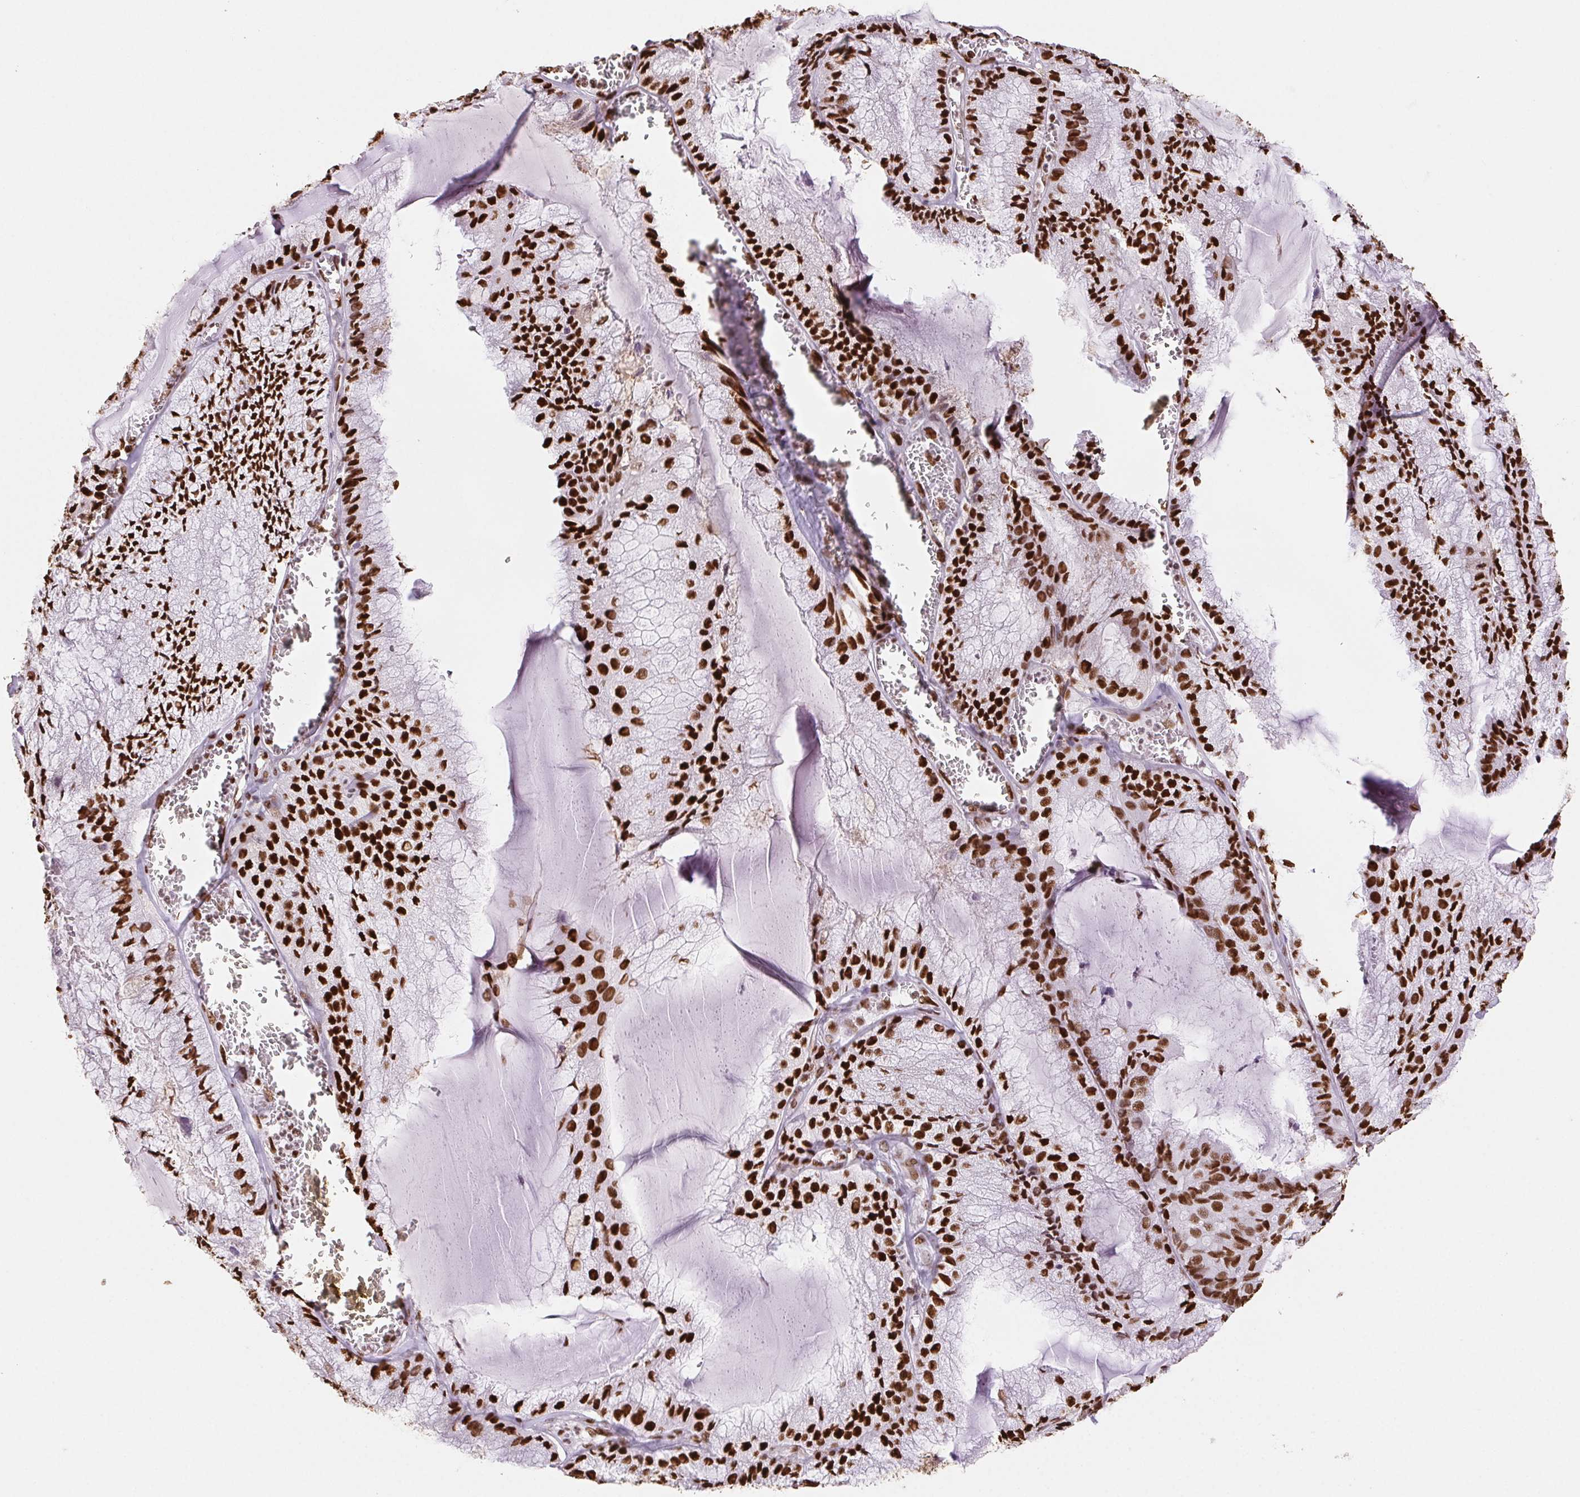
{"staining": {"intensity": "strong", "quantity": ">75%", "location": "nuclear"}, "tissue": "endometrial cancer", "cell_type": "Tumor cells", "image_type": "cancer", "snomed": [{"axis": "morphology", "description": "Carcinoma, NOS"}, {"axis": "topography", "description": "Endometrium"}], "caption": "Immunohistochemistry micrograph of neoplastic tissue: endometrial cancer stained using immunohistochemistry (IHC) exhibits high levels of strong protein expression localized specifically in the nuclear of tumor cells, appearing as a nuclear brown color.", "gene": "SET", "patient": {"sex": "female", "age": 62}}